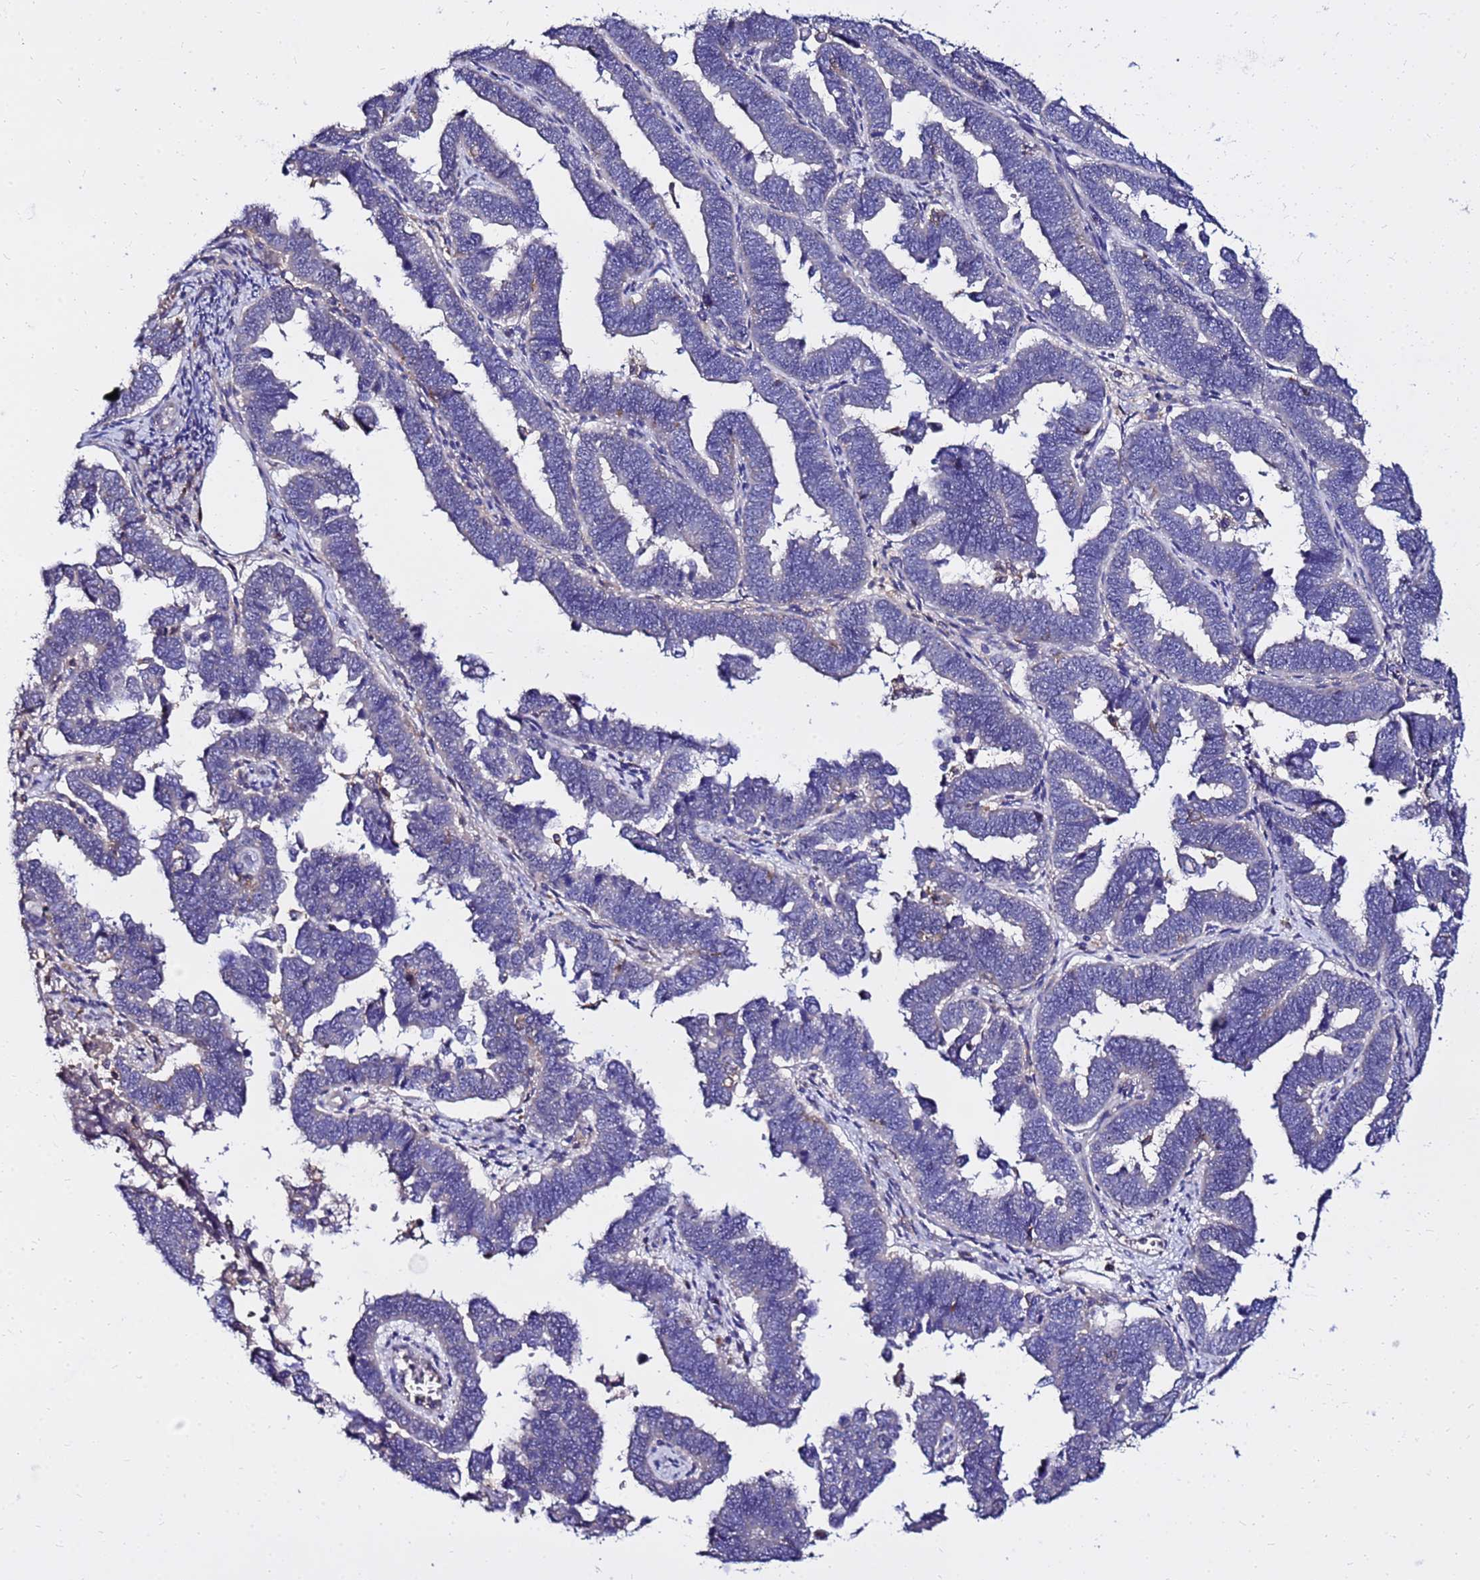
{"staining": {"intensity": "negative", "quantity": "none", "location": "none"}, "tissue": "endometrial cancer", "cell_type": "Tumor cells", "image_type": "cancer", "snomed": [{"axis": "morphology", "description": "Adenocarcinoma, NOS"}, {"axis": "topography", "description": "Endometrium"}], "caption": "The image exhibits no significant expression in tumor cells of adenocarcinoma (endometrial).", "gene": "HERC5", "patient": {"sex": "female", "age": 75}}